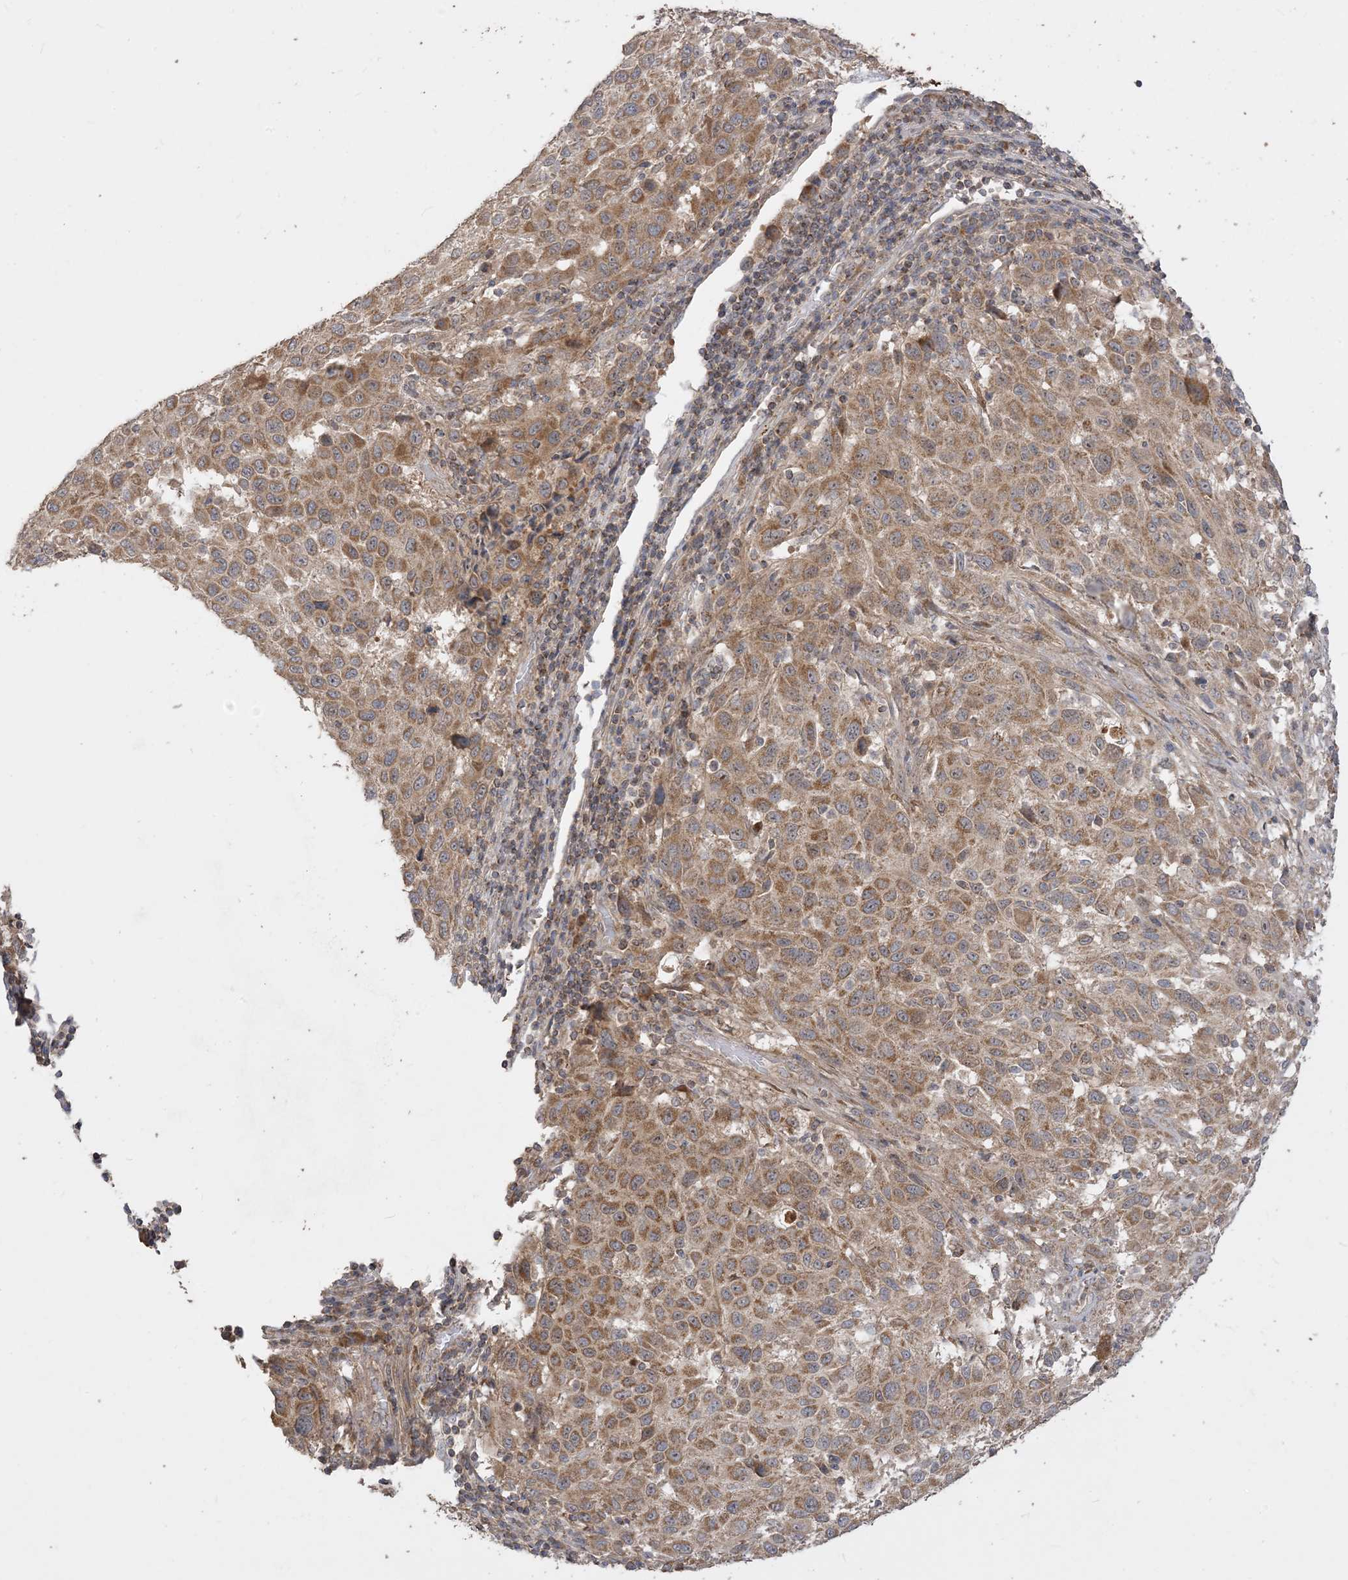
{"staining": {"intensity": "strong", "quantity": ">75%", "location": "cytoplasmic/membranous"}, "tissue": "melanoma", "cell_type": "Tumor cells", "image_type": "cancer", "snomed": [{"axis": "morphology", "description": "Malignant melanoma, Metastatic site"}, {"axis": "topography", "description": "Lymph node"}], "caption": "Protein expression by immunohistochemistry shows strong cytoplasmic/membranous positivity in about >75% of tumor cells in melanoma.", "gene": "SIRT3", "patient": {"sex": "male", "age": 61}}